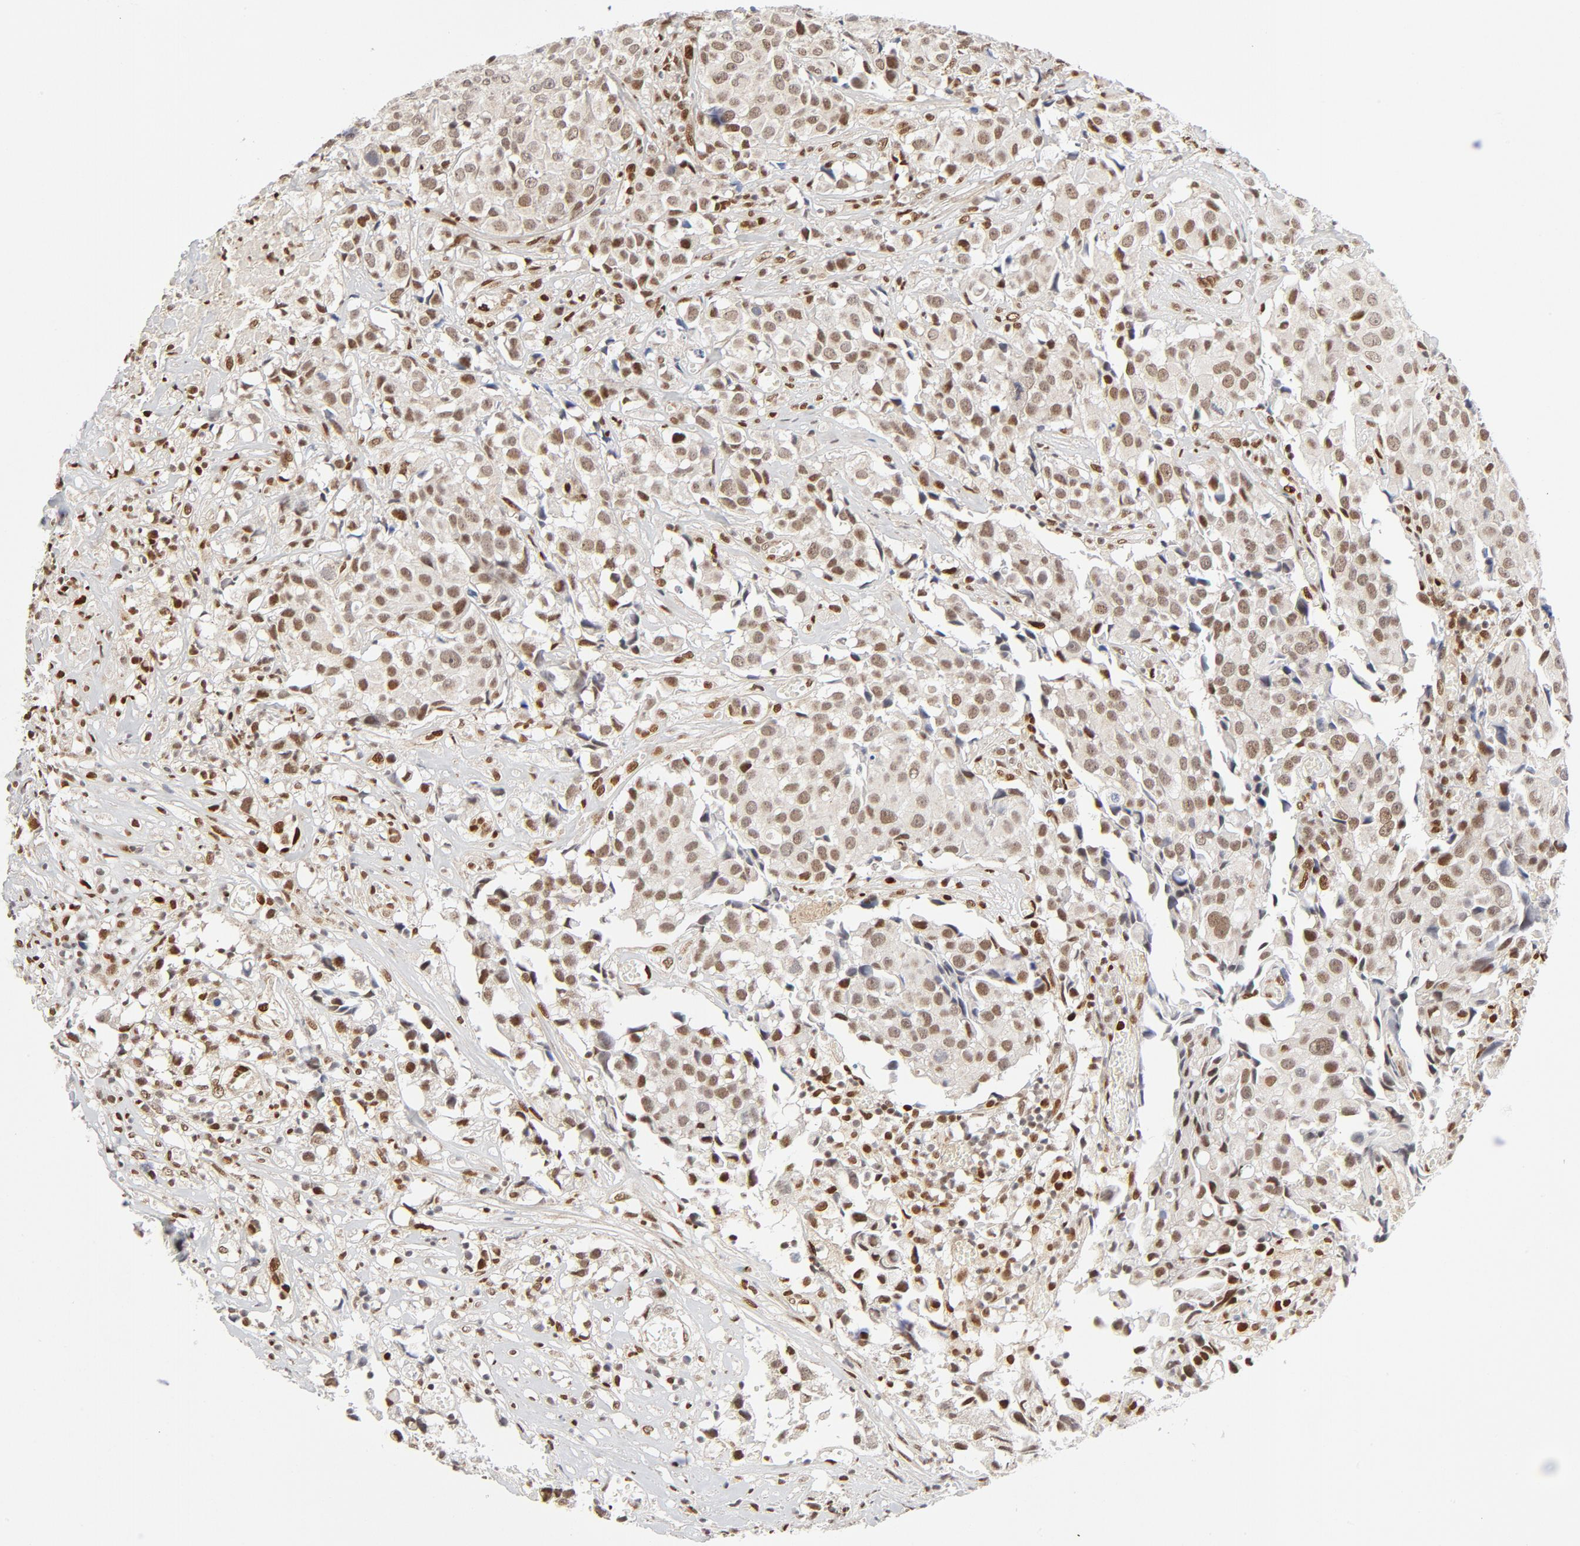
{"staining": {"intensity": "moderate", "quantity": ">75%", "location": "nuclear"}, "tissue": "urothelial cancer", "cell_type": "Tumor cells", "image_type": "cancer", "snomed": [{"axis": "morphology", "description": "Urothelial carcinoma, High grade"}, {"axis": "topography", "description": "Urinary bladder"}], "caption": "Human high-grade urothelial carcinoma stained with a protein marker displays moderate staining in tumor cells.", "gene": "MEF2A", "patient": {"sex": "female", "age": 75}}